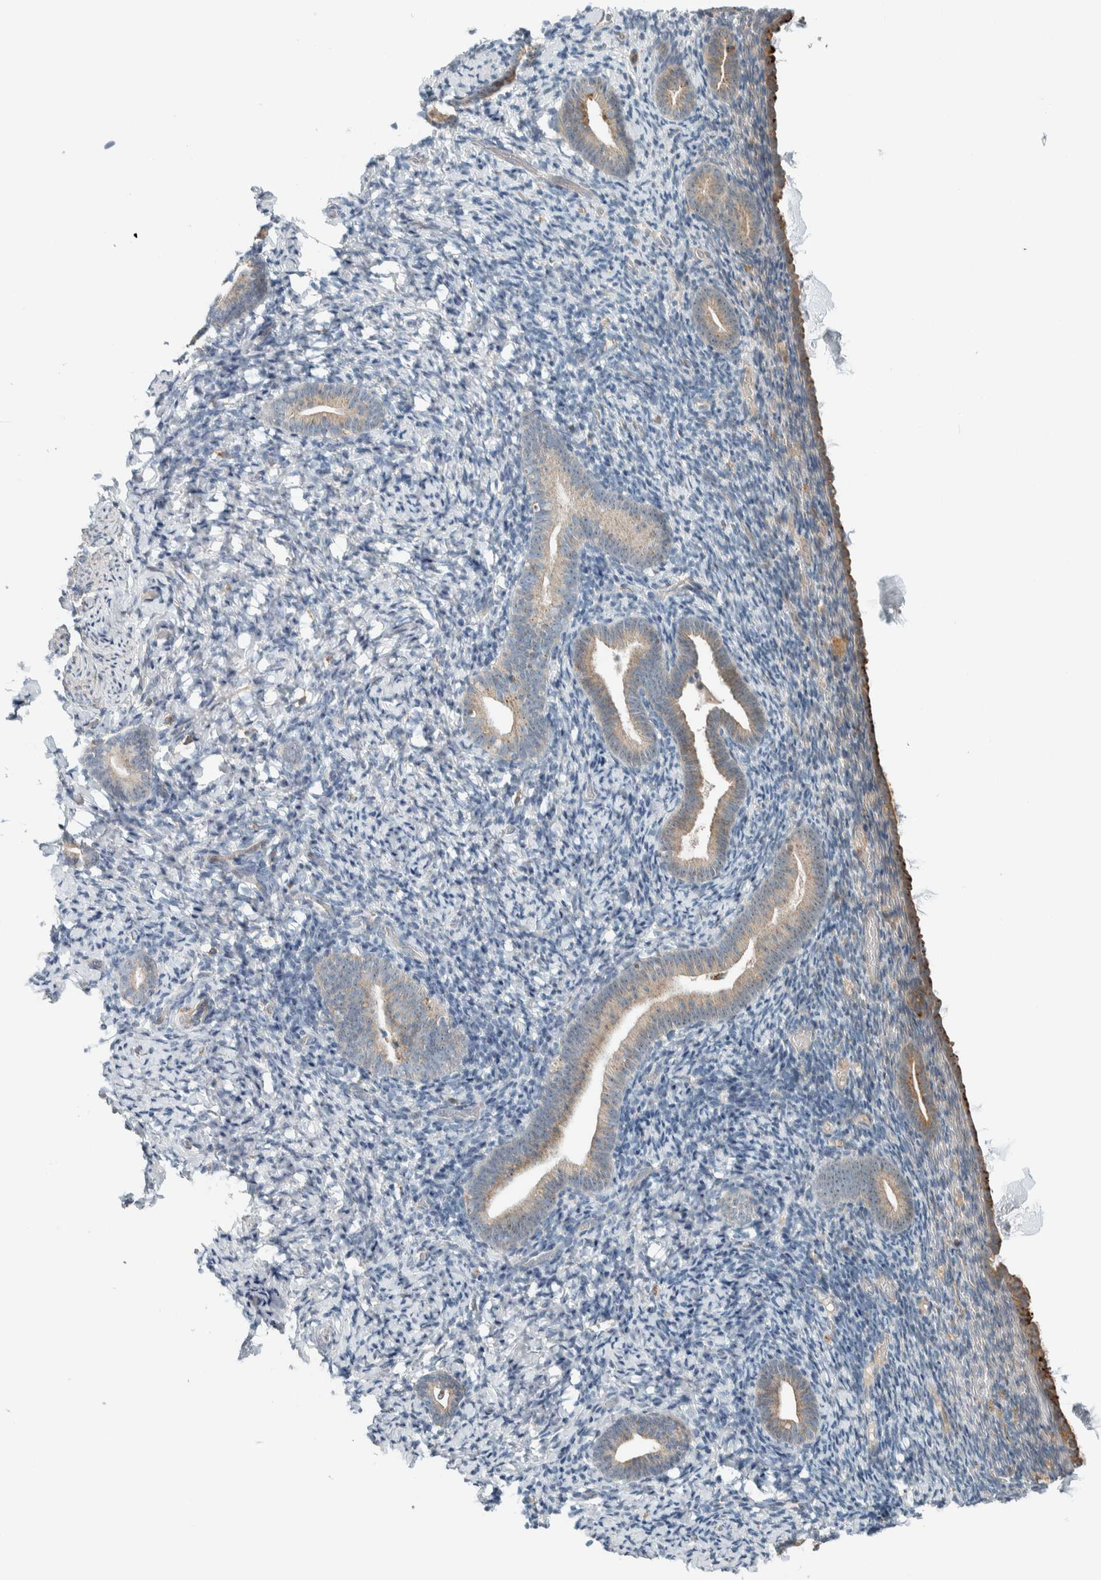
{"staining": {"intensity": "negative", "quantity": "none", "location": "none"}, "tissue": "endometrium", "cell_type": "Cells in endometrial stroma", "image_type": "normal", "snomed": [{"axis": "morphology", "description": "Normal tissue, NOS"}, {"axis": "topography", "description": "Endometrium"}], "caption": "Image shows no protein expression in cells in endometrial stroma of unremarkable endometrium. The staining is performed using DAB brown chromogen with nuclei counter-stained in using hematoxylin.", "gene": "SLFN12L", "patient": {"sex": "female", "age": 51}}